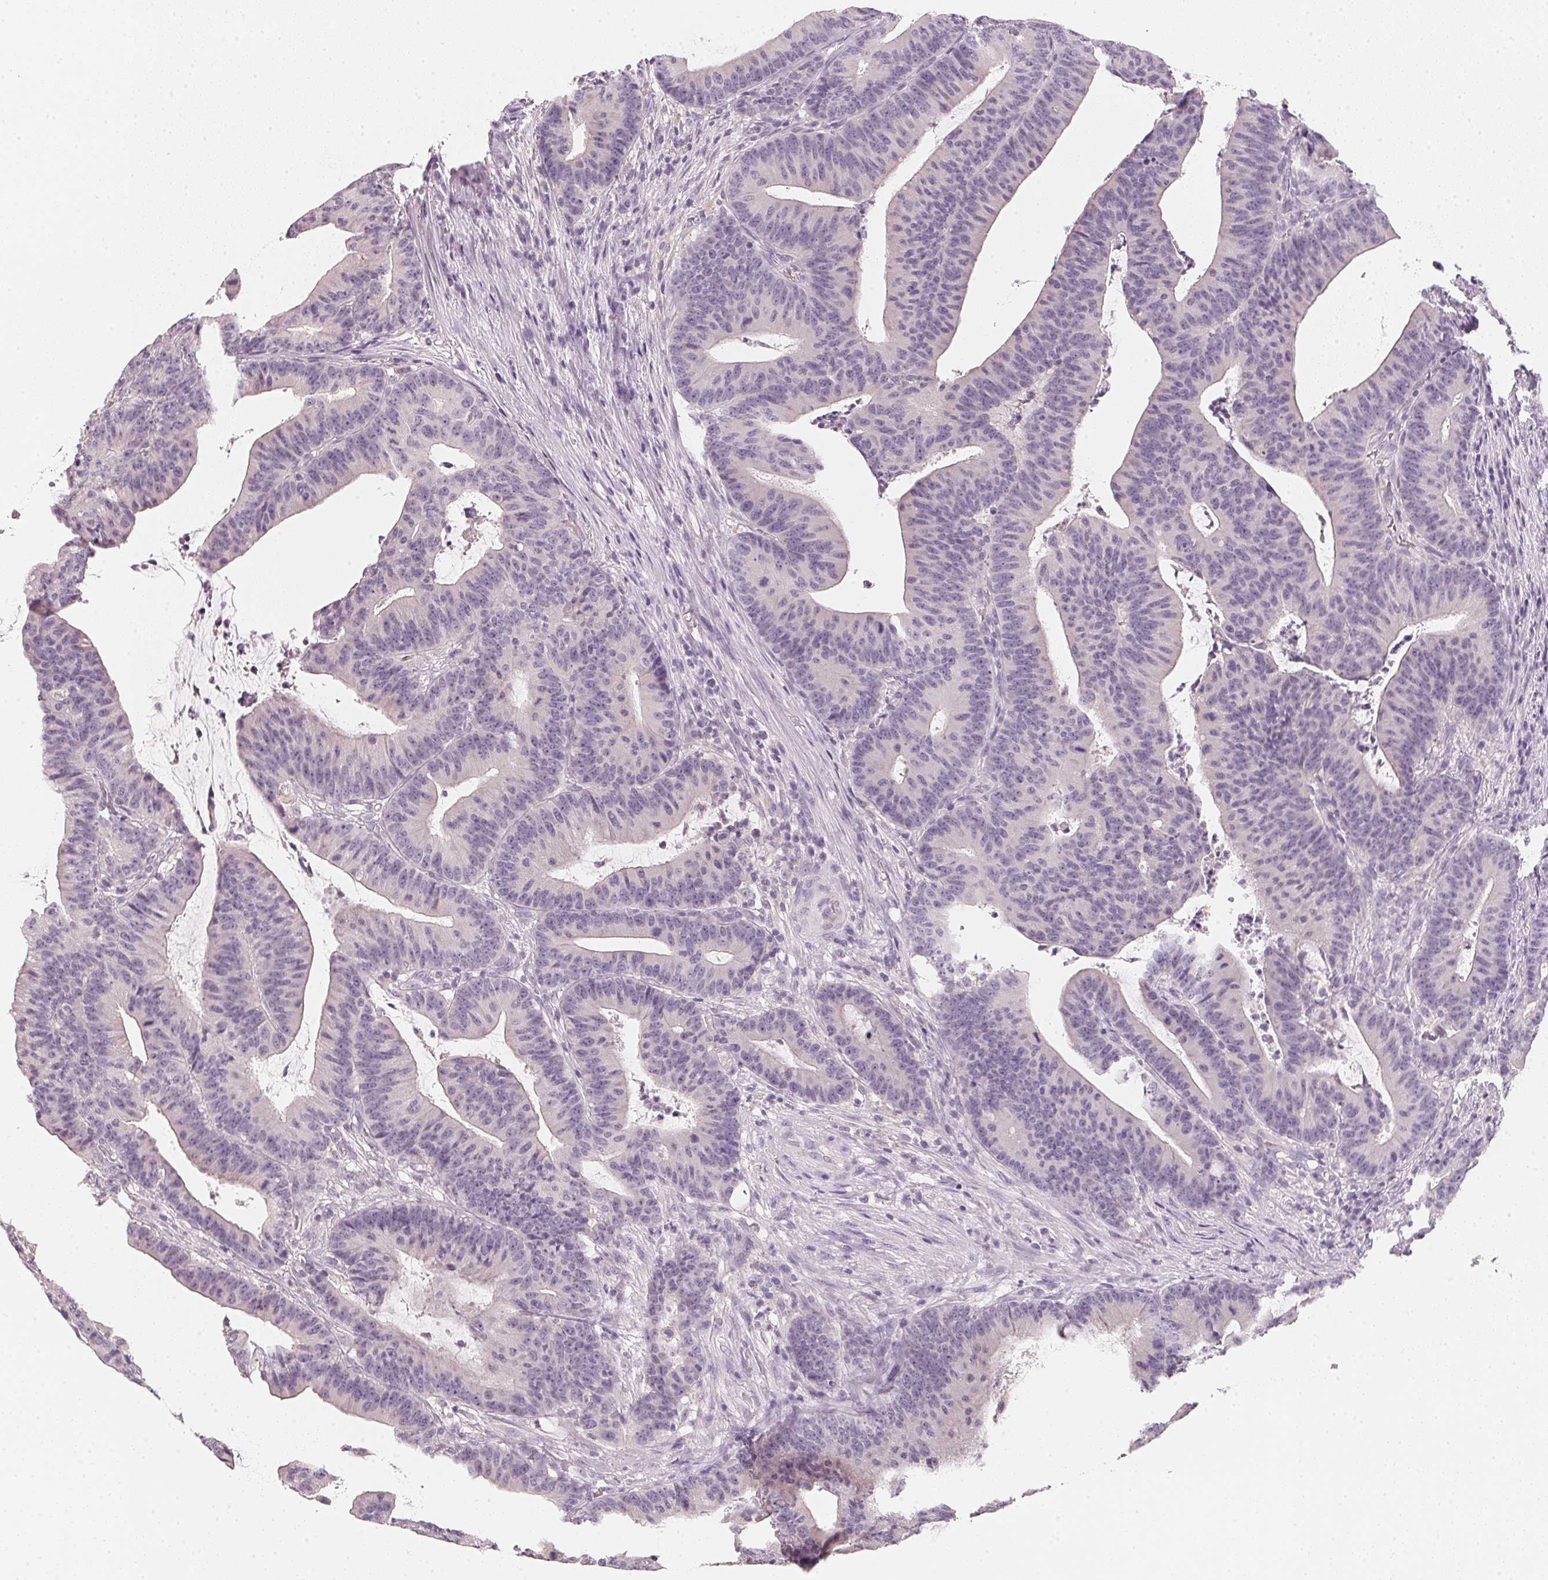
{"staining": {"intensity": "negative", "quantity": "none", "location": "none"}, "tissue": "colorectal cancer", "cell_type": "Tumor cells", "image_type": "cancer", "snomed": [{"axis": "morphology", "description": "Adenocarcinoma, NOS"}, {"axis": "topography", "description": "Colon"}], "caption": "There is no significant expression in tumor cells of colorectal cancer (adenocarcinoma). (DAB IHC with hematoxylin counter stain).", "gene": "CFAP276", "patient": {"sex": "female", "age": 78}}